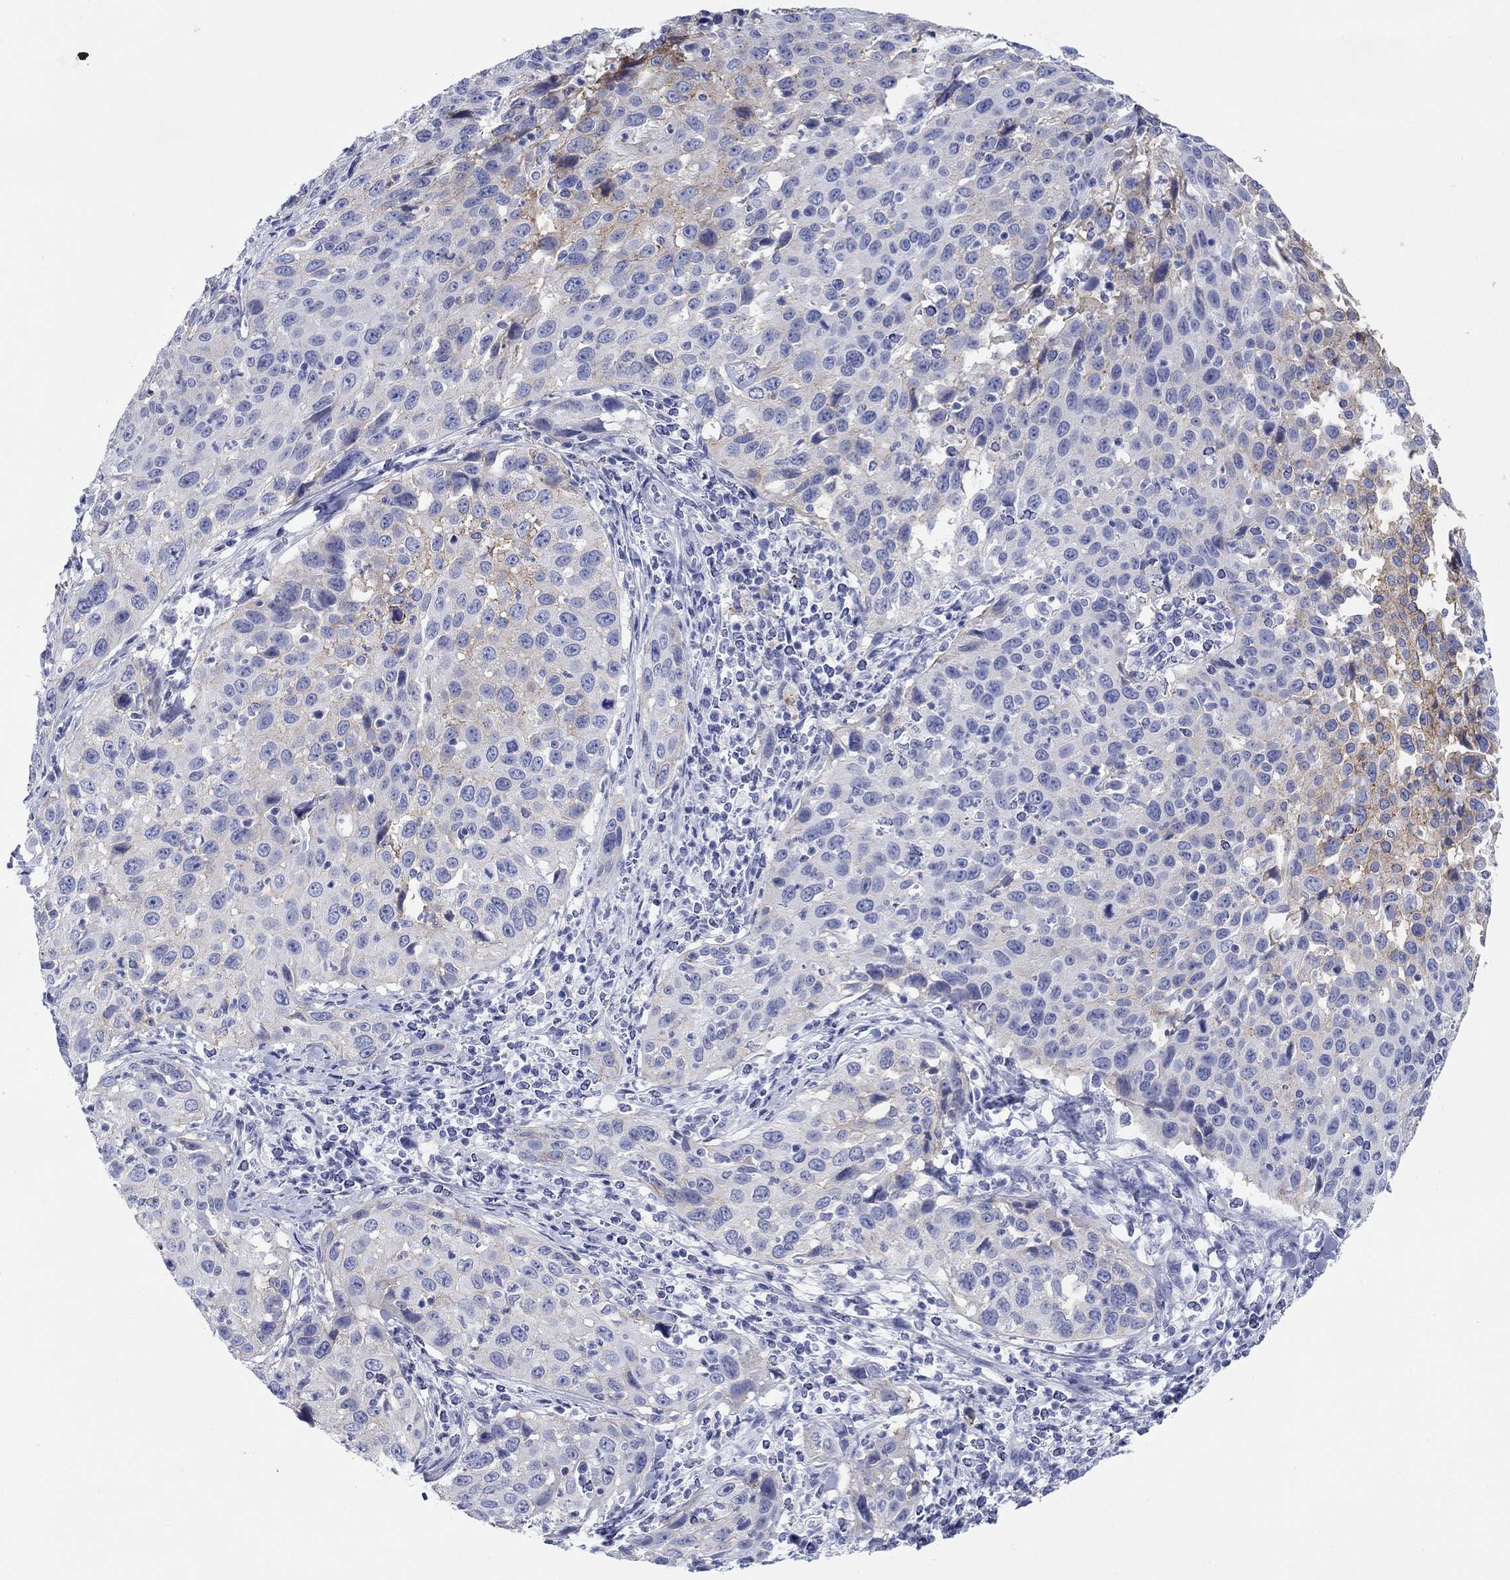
{"staining": {"intensity": "moderate", "quantity": "<25%", "location": "cytoplasmic/membranous"}, "tissue": "cervical cancer", "cell_type": "Tumor cells", "image_type": "cancer", "snomed": [{"axis": "morphology", "description": "Squamous cell carcinoma, NOS"}, {"axis": "topography", "description": "Cervix"}], "caption": "Cervical squamous cell carcinoma was stained to show a protein in brown. There is low levels of moderate cytoplasmic/membranous staining in about <25% of tumor cells.", "gene": "ATP1B1", "patient": {"sex": "female", "age": 26}}